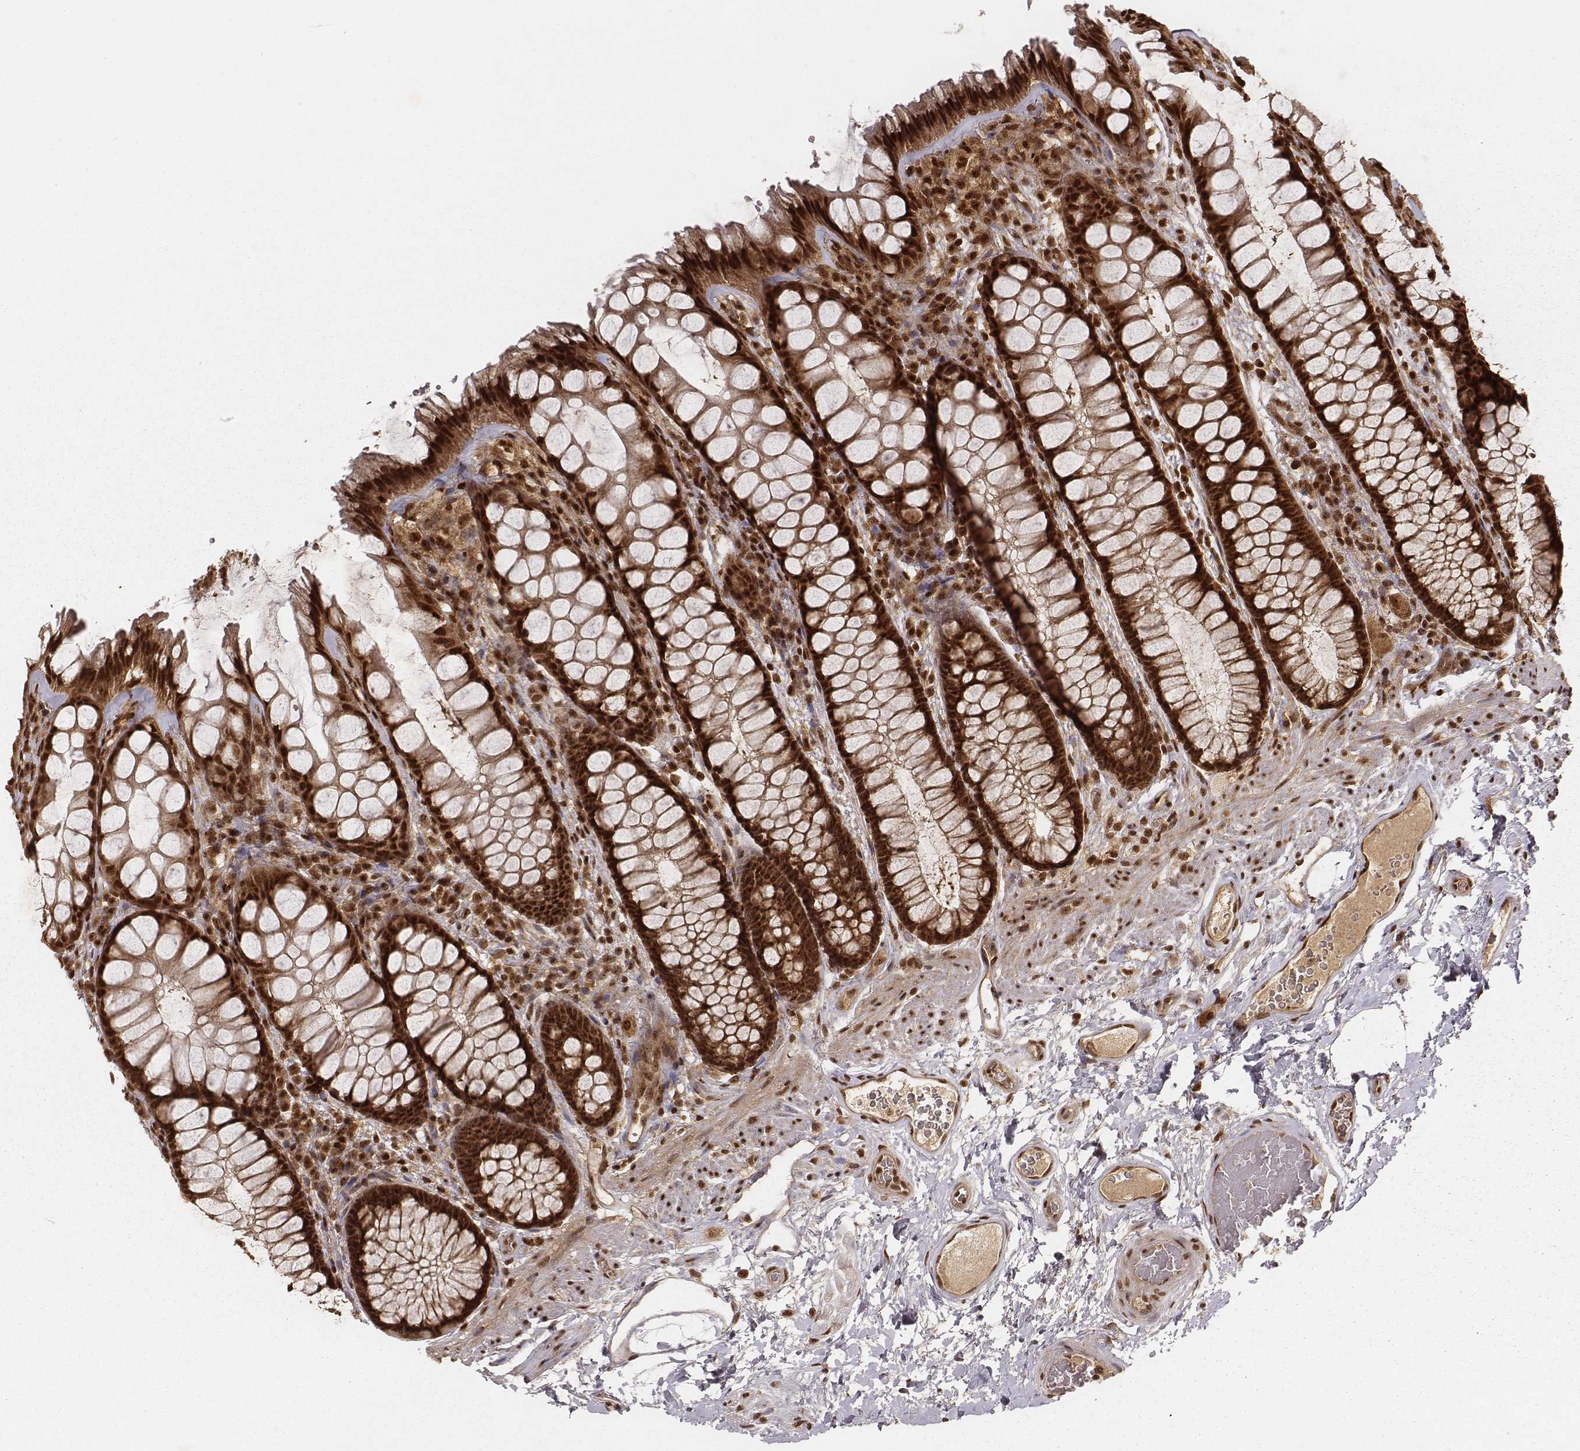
{"staining": {"intensity": "strong", "quantity": ">75%", "location": "cytoplasmic/membranous,nuclear"}, "tissue": "rectum", "cell_type": "Glandular cells", "image_type": "normal", "snomed": [{"axis": "morphology", "description": "Normal tissue, NOS"}, {"axis": "topography", "description": "Rectum"}], "caption": "Approximately >75% of glandular cells in benign rectum show strong cytoplasmic/membranous,nuclear protein positivity as visualized by brown immunohistochemical staining.", "gene": "NFX1", "patient": {"sex": "female", "age": 62}}